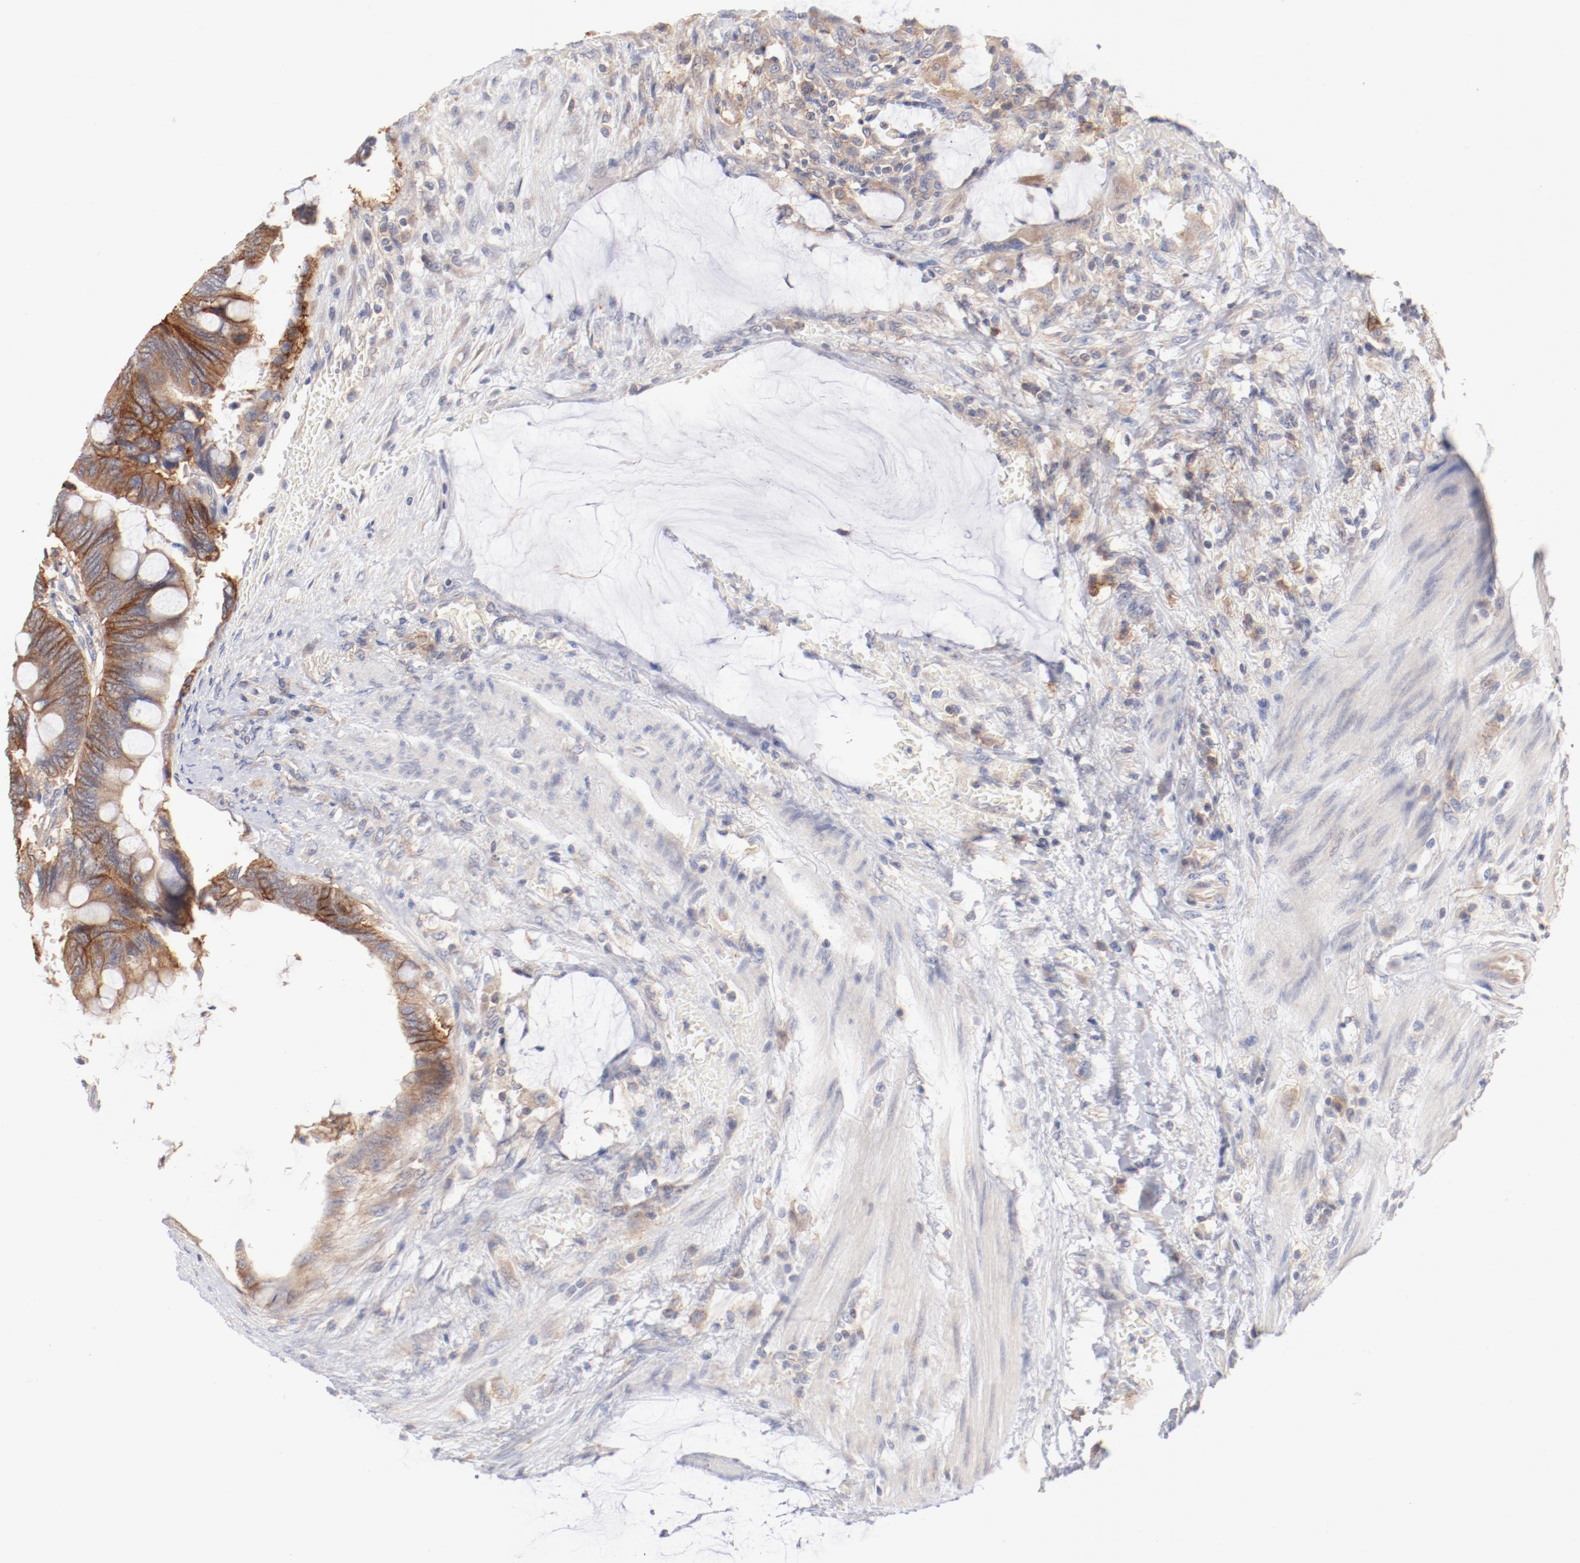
{"staining": {"intensity": "moderate", "quantity": ">75%", "location": "cytoplasmic/membranous"}, "tissue": "colorectal cancer", "cell_type": "Tumor cells", "image_type": "cancer", "snomed": [{"axis": "morphology", "description": "Normal tissue, NOS"}, {"axis": "morphology", "description": "Adenocarcinoma, NOS"}, {"axis": "topography", "description": "Rectum"}], "caption": "Protein positivity by immunohistochemistry (IHC) displays moderate cytoplasmic/membranous staining in approximately >75% of tumor cells in colorectal cancer (adenocarcinoma).", "gene": "SETD3", "patient": {"sex": "male", "age": 92}}